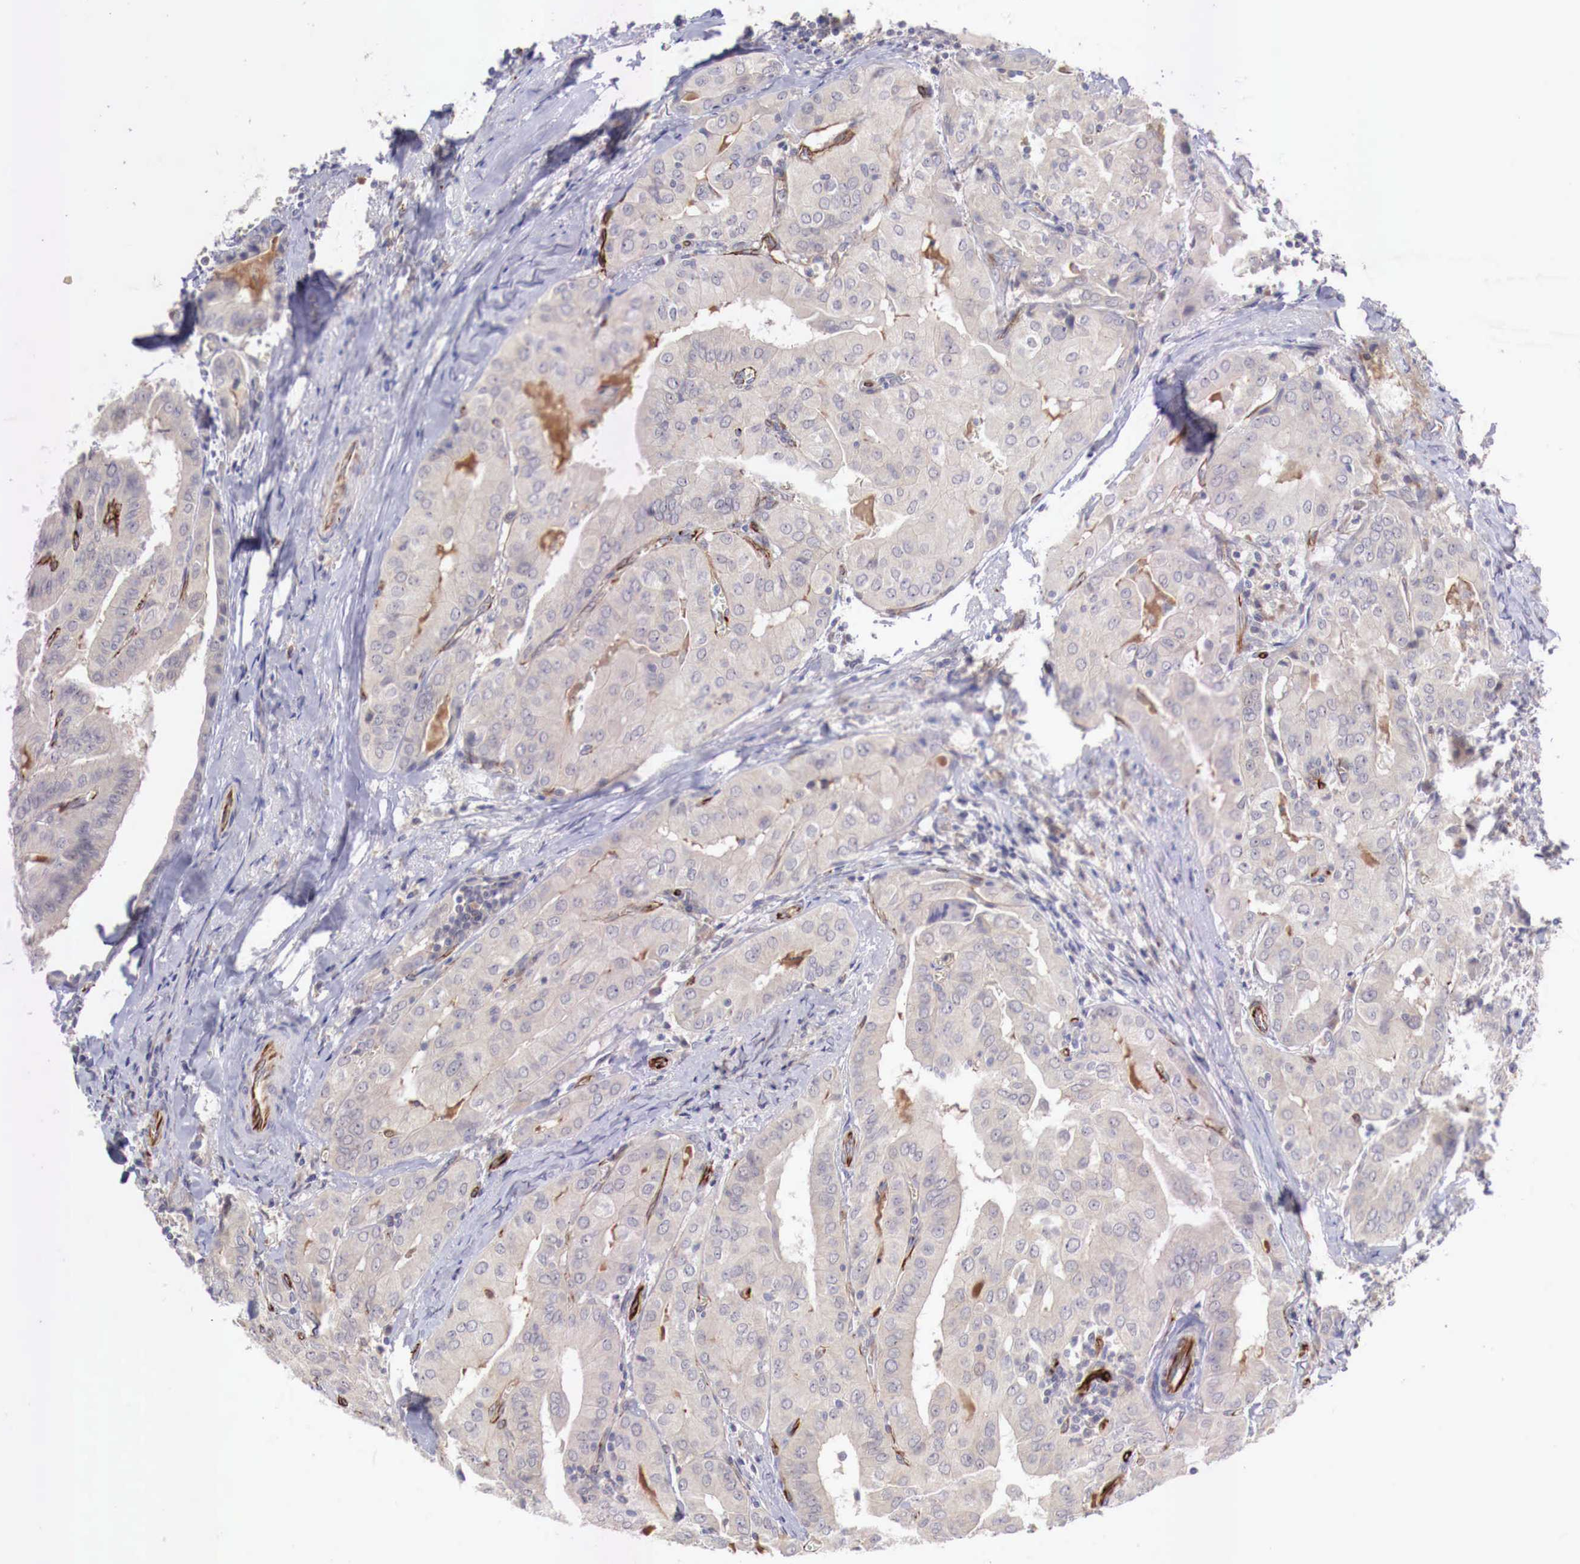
{"staining": {"intensity": "negative", "quantity": "none", "location": "none"}, "tissue": "thyroid cancer", "cell_type": "Tumor cells", "image_type": "cancer", "snomed": [{"axis": "morphology", "description": "Papillary adenocarcinoma, NOS"}, {"axis": "topography", "description": "Thyroid gland"}], "caption": "Human thyroid cancer (papillary adenocarcinoma) stained for a protein using immunohistochemistry (IHC) shows no positivity in tumor cells.", "gene": "WT1", "patient": {"sex": "female", "age": 71}}